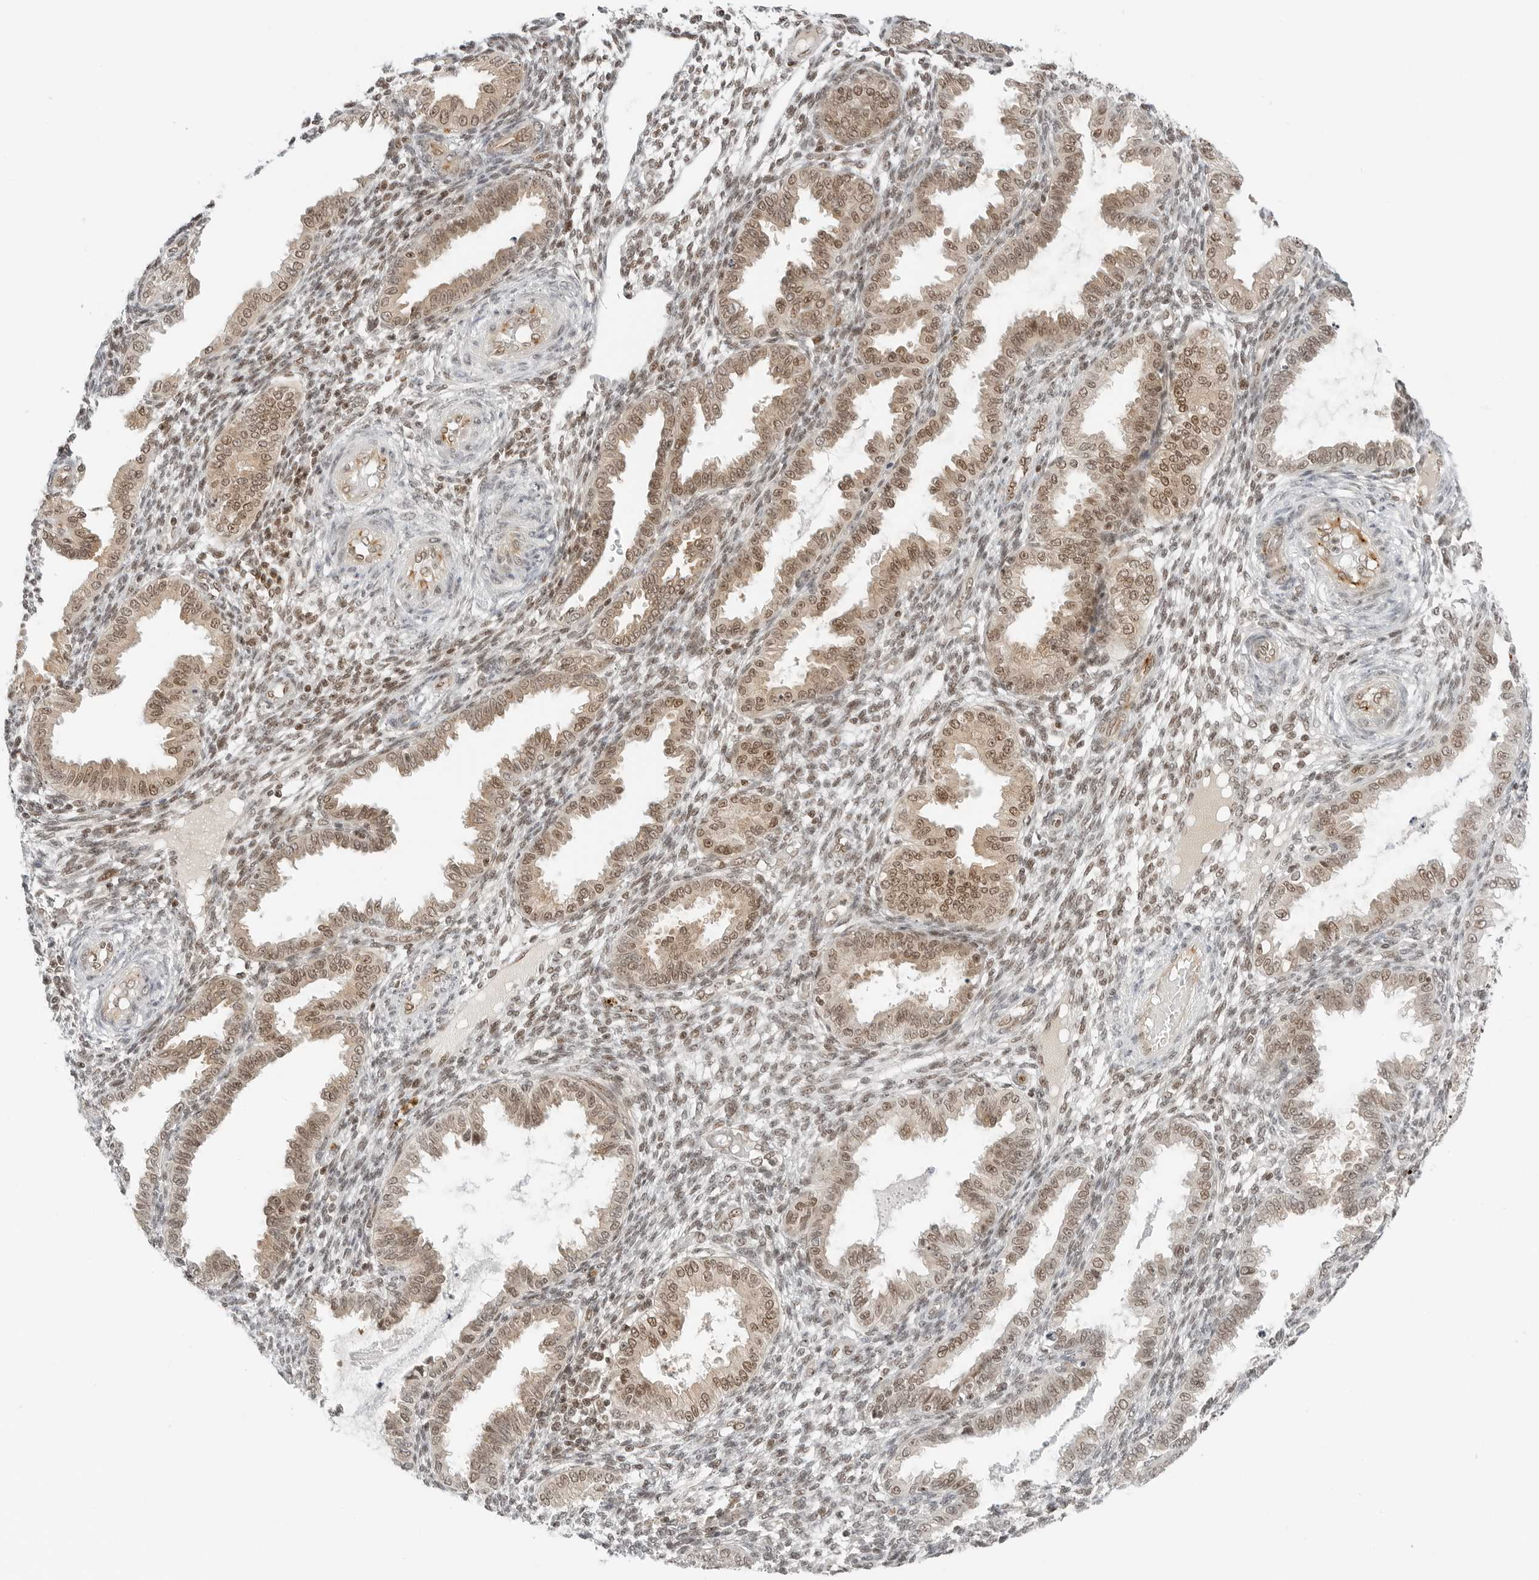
{"staining": {"intensity": "moderate", "quantity": "25%-75%", "location": "nuclear"}, "tissue": "endometrium", "cell_type": "Cells in endometrial stroma", "image_type": "normal", "snomed": [{"axis": "morphology", "description": "Normal tissue, NOS"}, {"axis": "topography", "description": "Endometrium"}], "caption": "Immunohistochemical staining of normal endometrium exhibits medium levels of moderate nuclear positivity in about 25%-75% of cells in endometrial stroma. (DAB (3,3'-diaminobenzidine) IHC, brown staining for protein, blue staining for nuclei).", "gene": "CRTC2", "patient": {"sex": "female", "age": 33}}